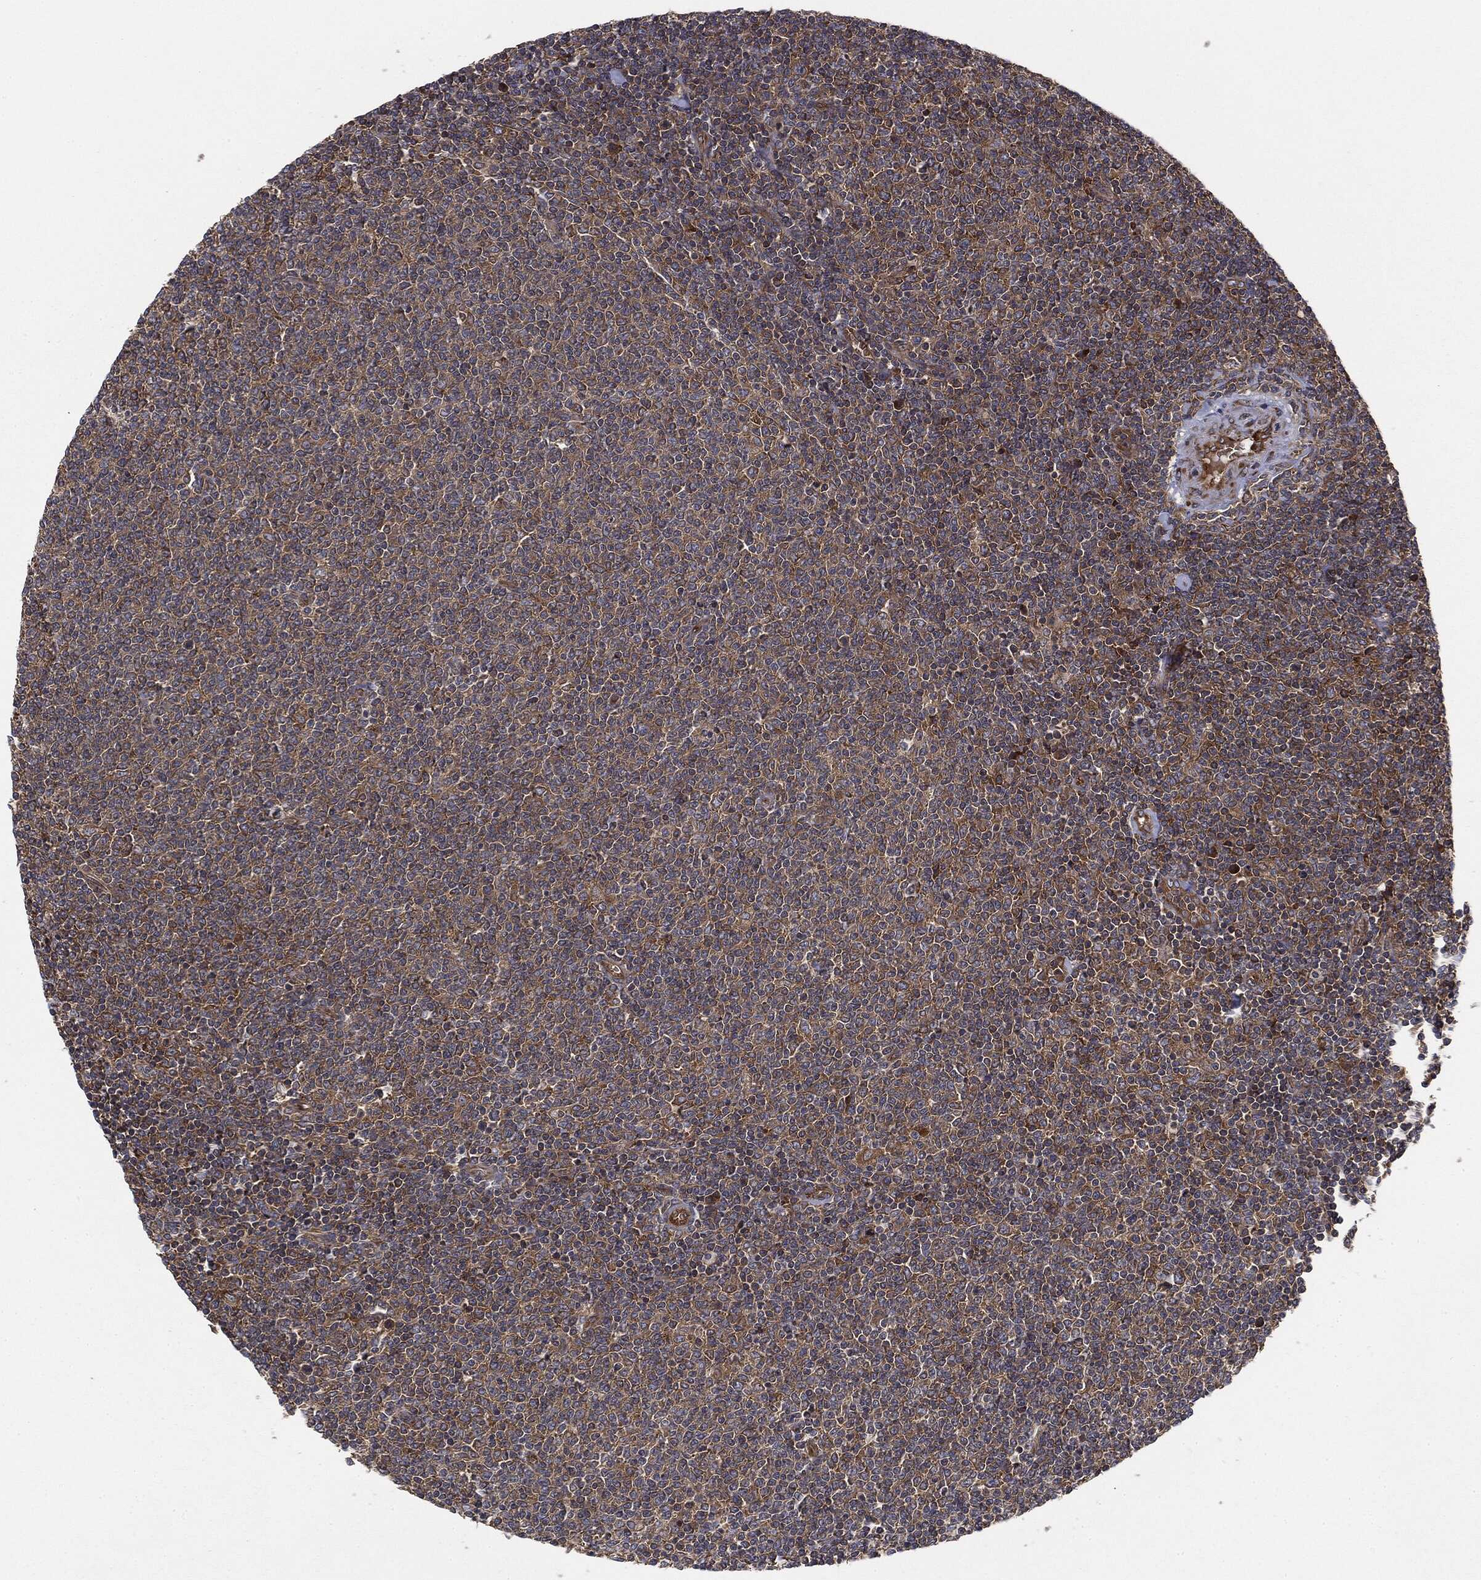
{"staining": {"intensity": "moderate", "quantity": "25%-75%", "location": "cytoplasmic/membranous"}, "tissue": "lymphoma", "cell_type": "Tumor cells", "image_type": "cancer", "snomed": [{"axis": "morphology", "description": "Malignant lymphoma, non-Hodgkin's type, Low grade"}, {"axis": "topography", "description": "Lymph node"}], "caption": "Immunohistochemistry (IHC) (DAB) staining of lymphoma demonstrates moderate cytoplasmic/membranous protein expression in approximately 25%-75% of tumor cells.", "gene": "EIF2AK2", "patient": {"sex": "male", "age": 52}}